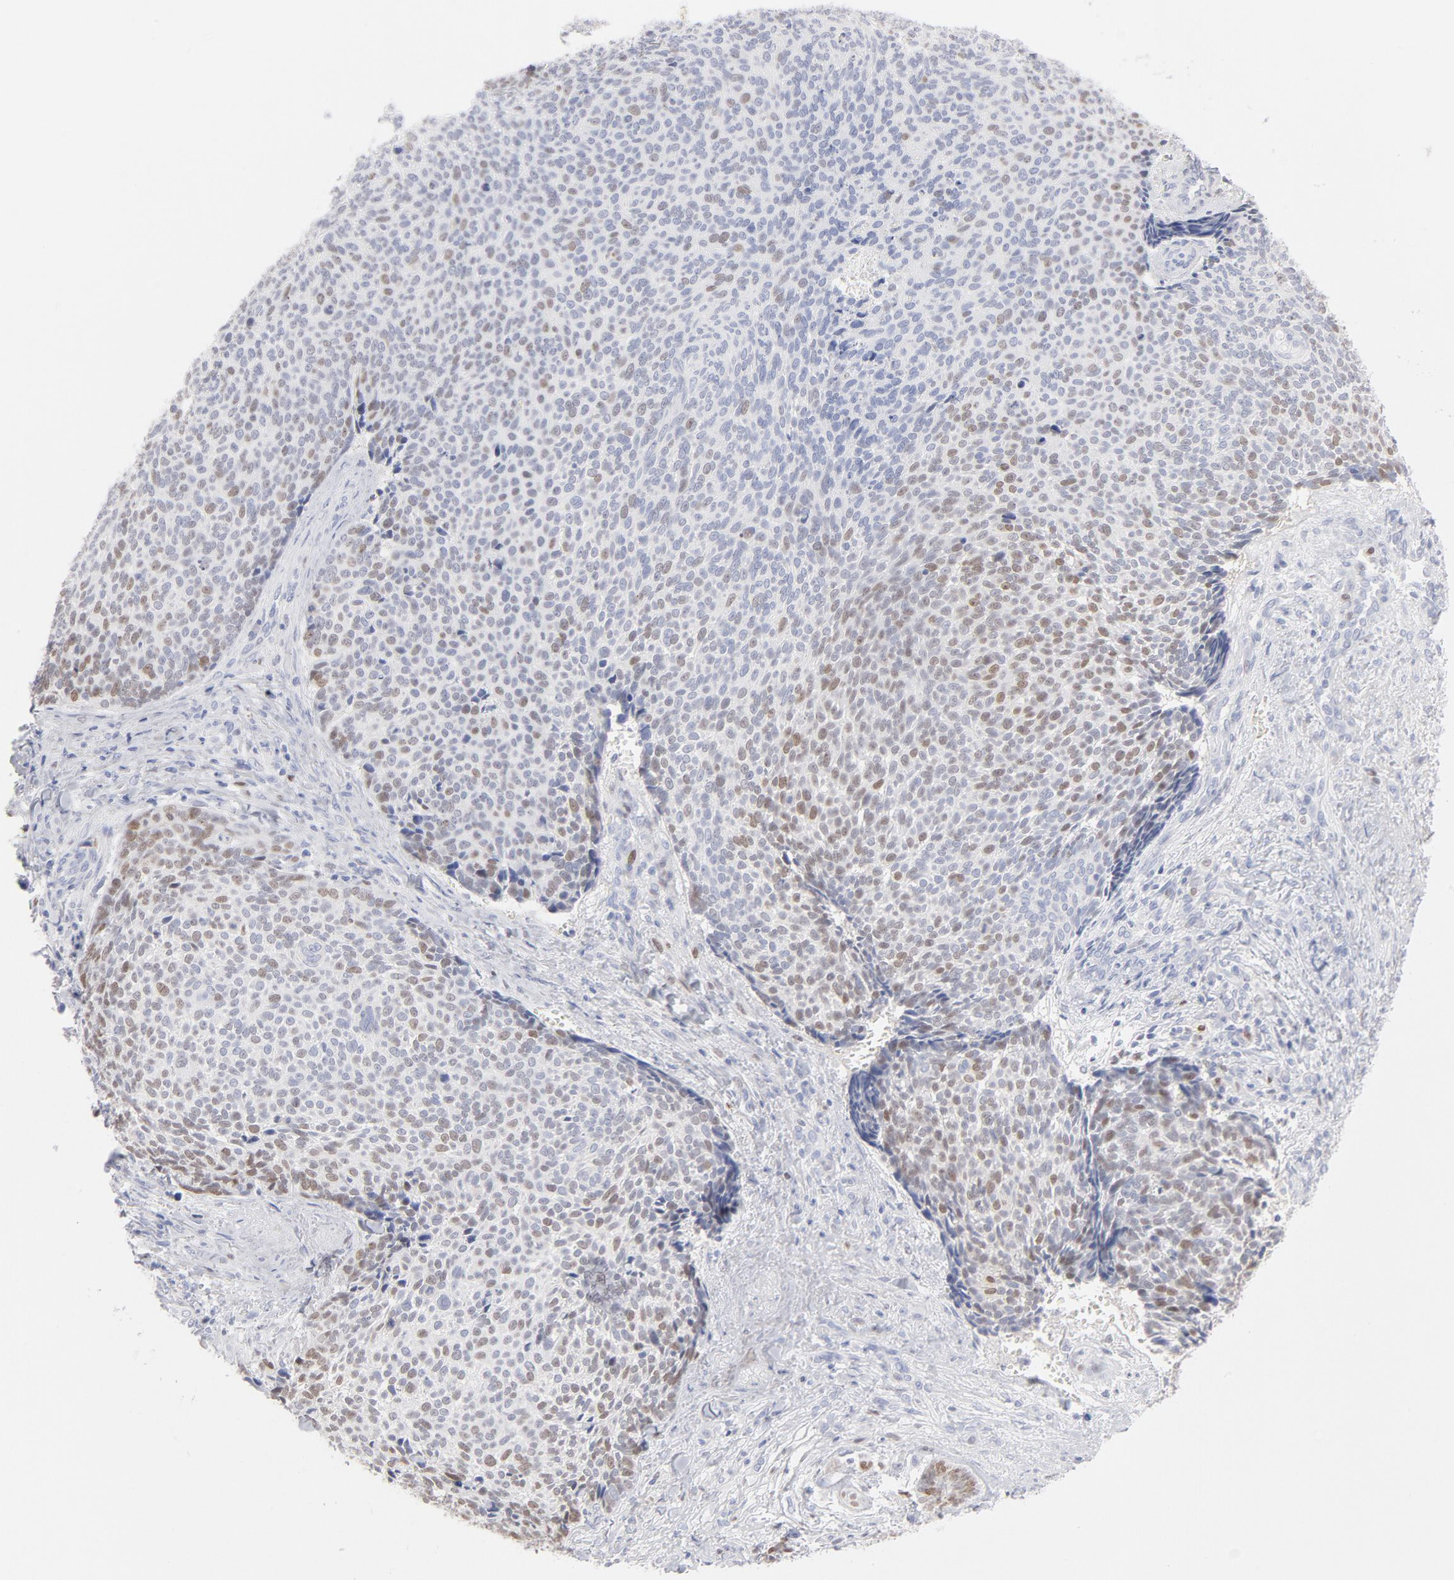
{"staining": {"intensity": "moderate", "quantity": "<25%", "location": "nuclear"}, "tissue": "skin cancer", "cell_type": "Tumor cells", "image_type": "cancer", "snomed": [{"axis": "morphology", "description": "Basal cell carcinoma"}, {"axis": "topography", "description": "Skin"}], "caption": "The image exhibits immunohistochemical staining of skin basal cell carcinoma. There is moderate nuclear positivity is present in about <25% of tumor cells.", "gene": "MCM7", "patient": {"sex": "male", "age": 84}}